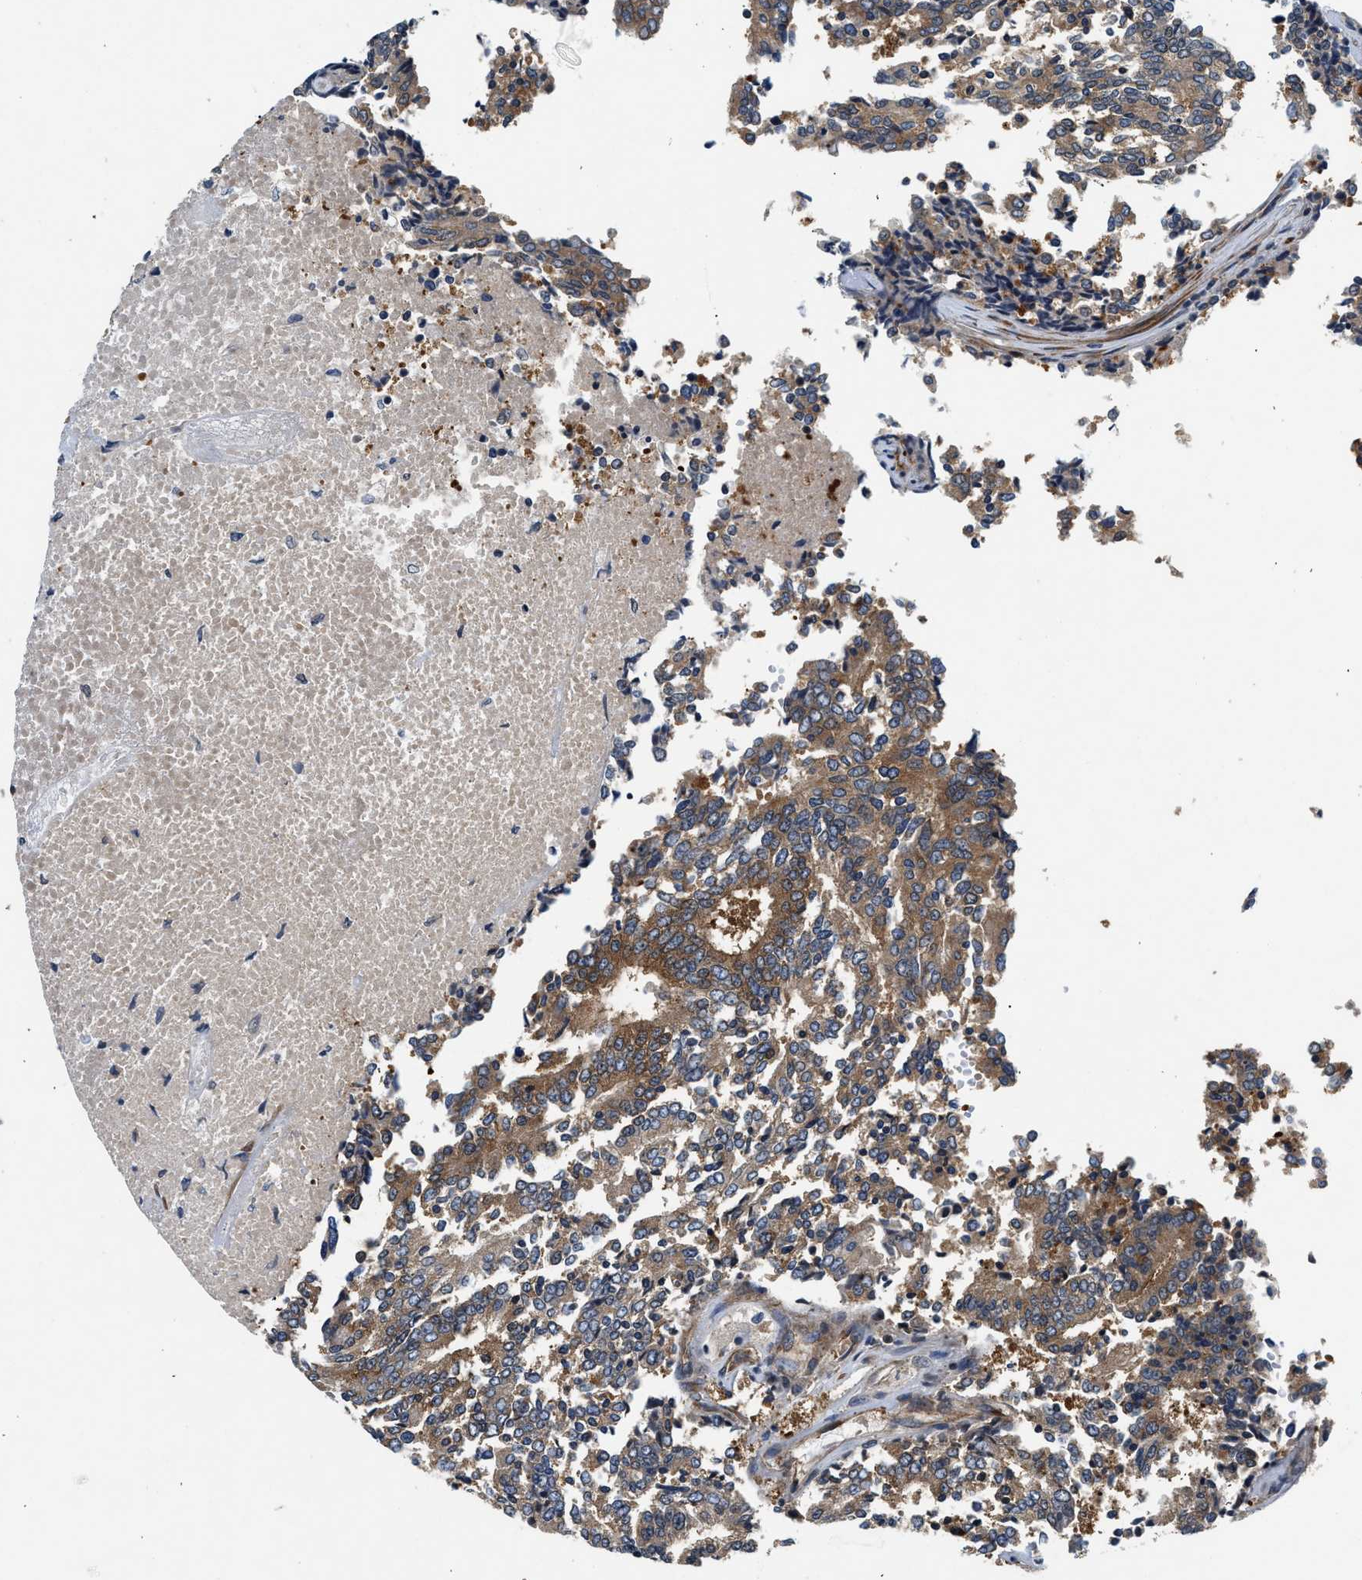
{"staining": {"intensity": "moderate", "quantity": ">75%", "location": "cytoplasmic/membranous"}, "tissue": "prostate cancer", "cell_type": "Tumor cells", "image_type": "cancer", "snomed": [{"axis": "morphology", "description": "Normal tissue, NOS"}, {"axis": "morphology", "description": "Adenocarcinoma, High grade"}, {"axis": "topography", "description": "Prostate"}, {"axis": "topography", "description": "Seminal veicle"}], "caption": "Protein analysis of prostate cancer (high-grade adenocarcinoma) tissue demonstrates moderate cytoplasmic/membranous expression in about >75% of tumor cells. The protein of interest is shown in brown color, while the nuclei are stained blue.", "gene": "PA2G4", "patient": {"sex": "male", "age": 55}}